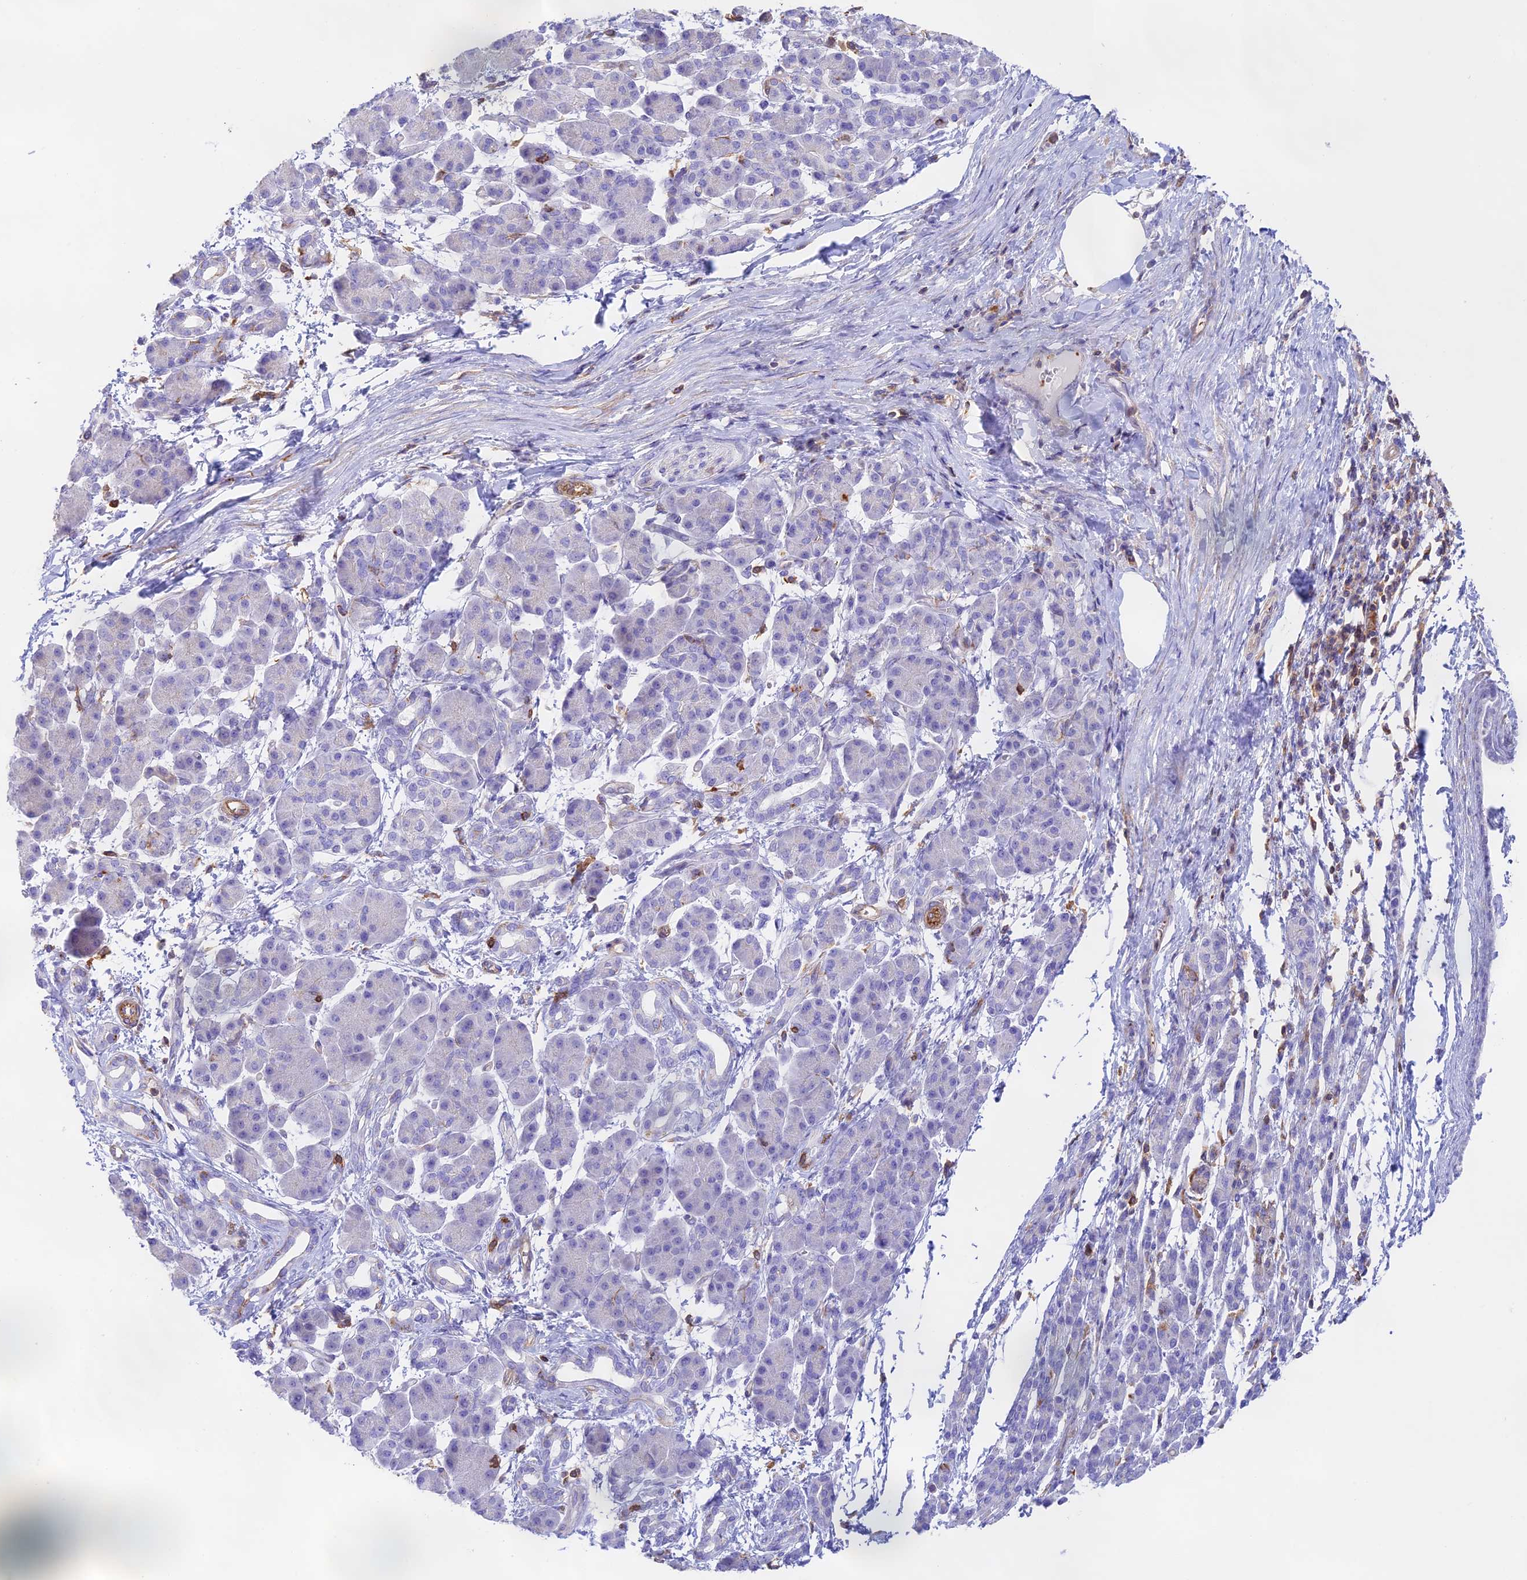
{"staining": {"intensity": "negative", "quantity": "none", "location": "none"}, "tissue": "pancreatic cancer", "cell_type": "Tumor cells", "image_type": "cancer", "snomed": [{"axis": "morphology", "description": "Normal tissue, NOS"}, {"axis": "morphology", "description": "Adenocarcinoma, NOS"}, {"axis": "topography", "description": "Pancreas"}], "caption": "A photomicrograph of human pancreatic cancer (adenocarcinoma) is negative for staining in tumor cells. (DAB IHC visualized using brightfield microscopy, high magnification).", "gene": "DENND1C", "patient": {"sex": "female", "age": 55}}